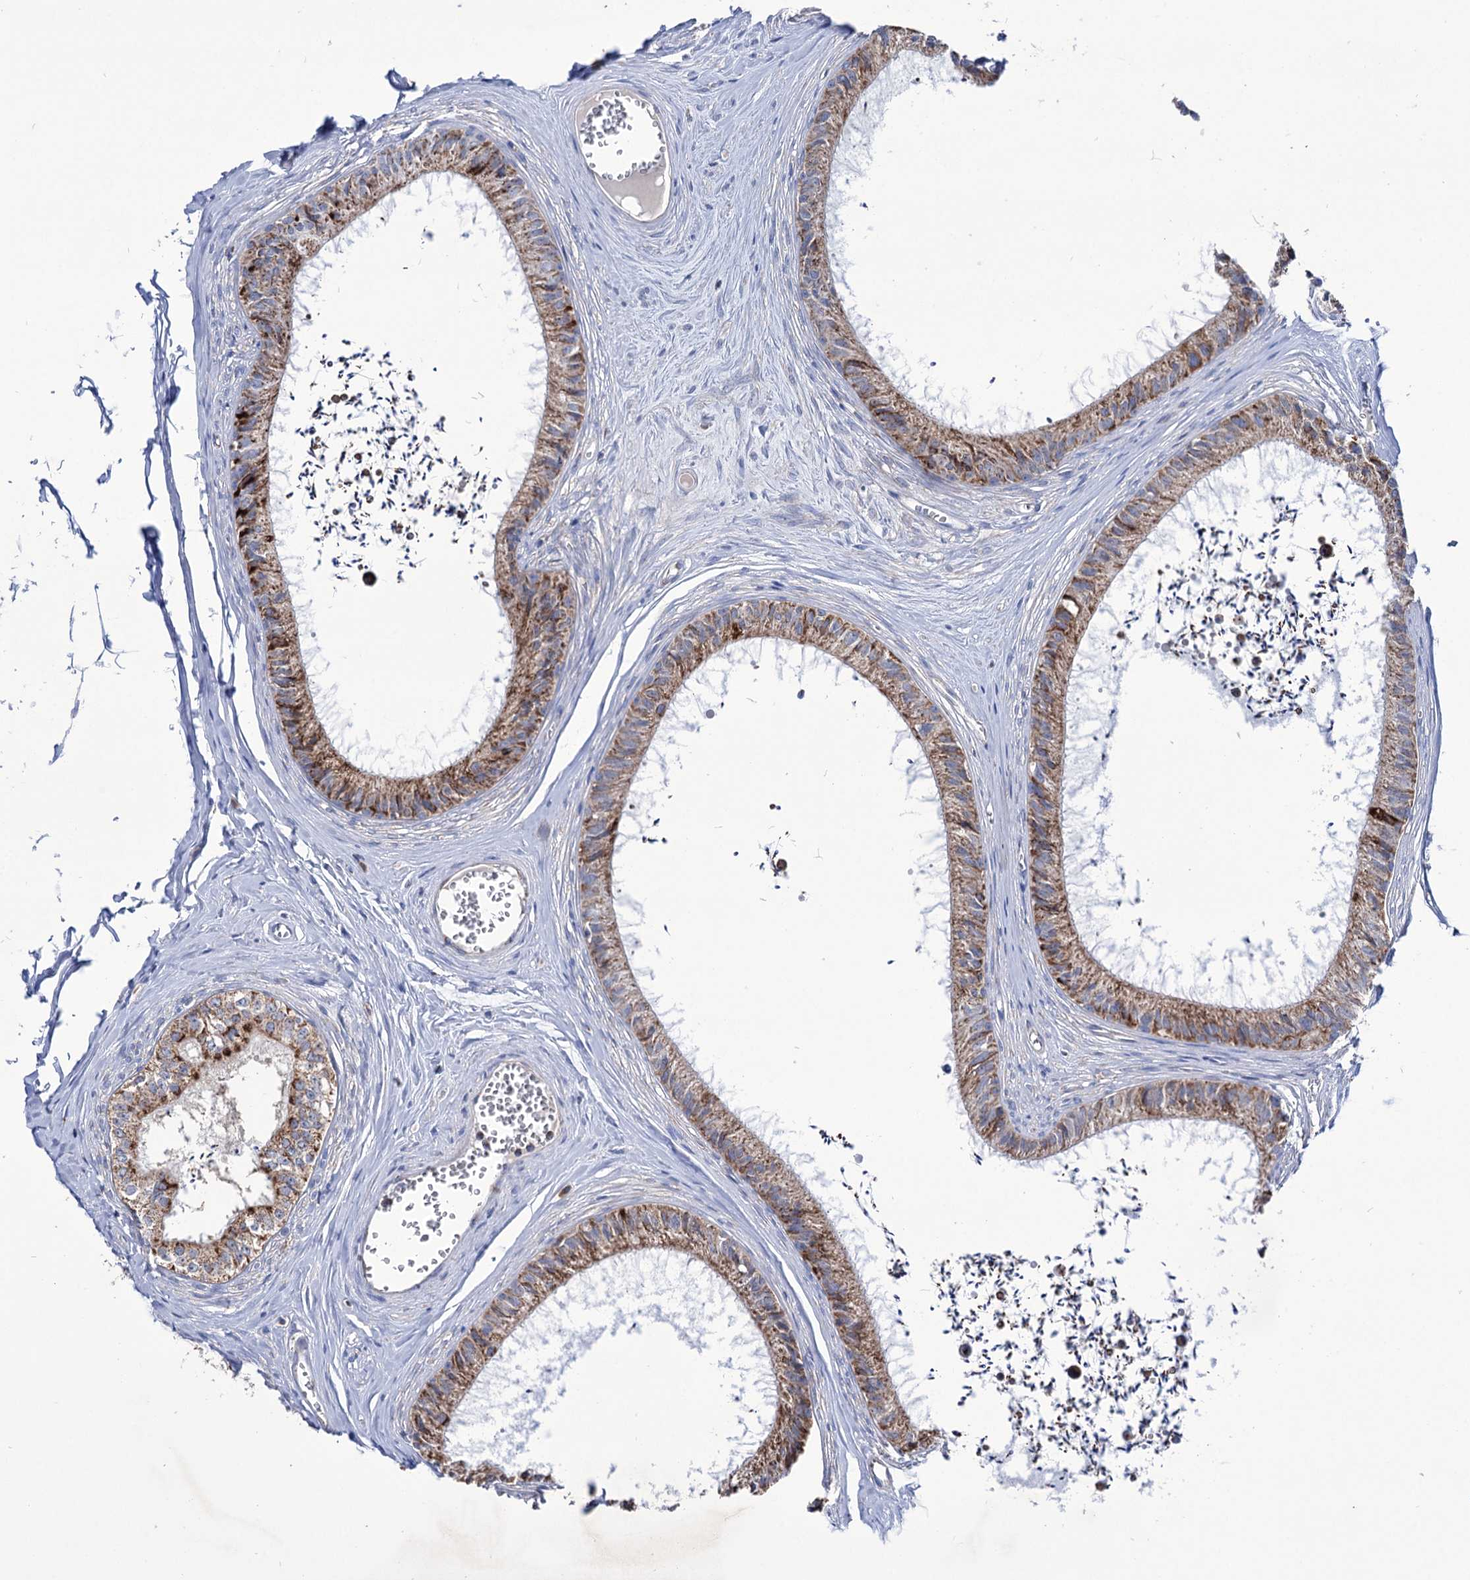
{"staining": {"intensity": "strong", "quantity": "25%-75%", "location": "cytoplasmic/membranous"}, "tissue": "epididymis", "cell_type": "Glandular cells", "image_type": "normal", "snomed": [{"axis": "morphology", "description": "Normal tissue, NOS"}, {"axis": "topography", "description": "Epididymis"}], "caption": "Protein analysis of unremarkable epididymis displays strong cytoplasmic/membranous positivity in about 25%-75% of glandular cells.", "gene": "ABHD10", "patient": {"sex": "male", "age": 36}}